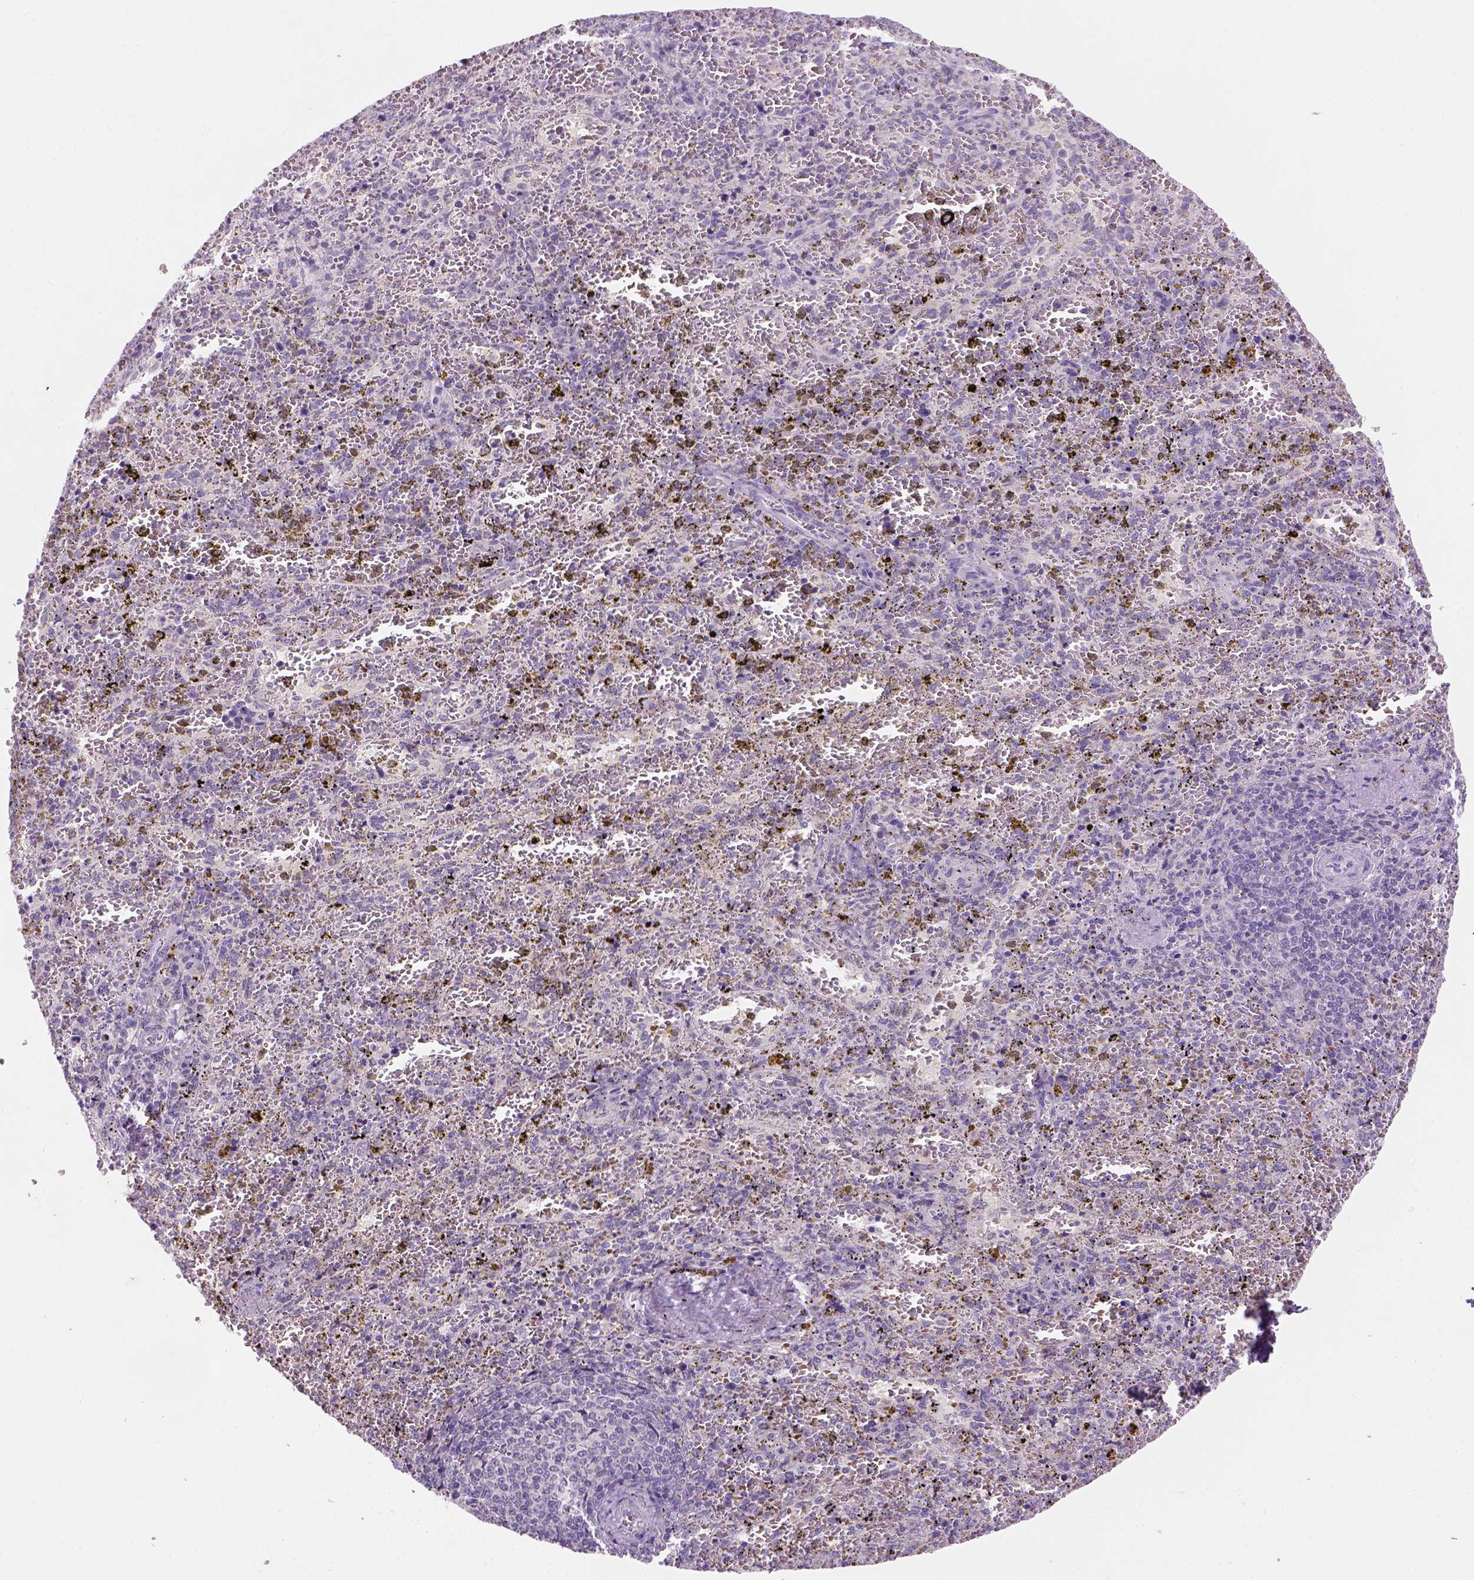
{"staining": {"intensity": "negative", "quantity": "none", "location": "none"}, "tissue": "spleen", "cell_type": "Cells in red pulp", "image_type": "normal", "snomed": [{"axis": "morphology", "description": "Normal tissue, NOS"}, {"axis": "topography", "description": "Spleen"}], "caption": "Cells in red pulp show no significant protein expression in benign spleen. Brightfield microscopy of IHC stained with DAB (brown) and hematoxylin (blue), captured at high magnification.", "gene": "ZMAT4", "patient": {"sex": "female", "age": 50}}